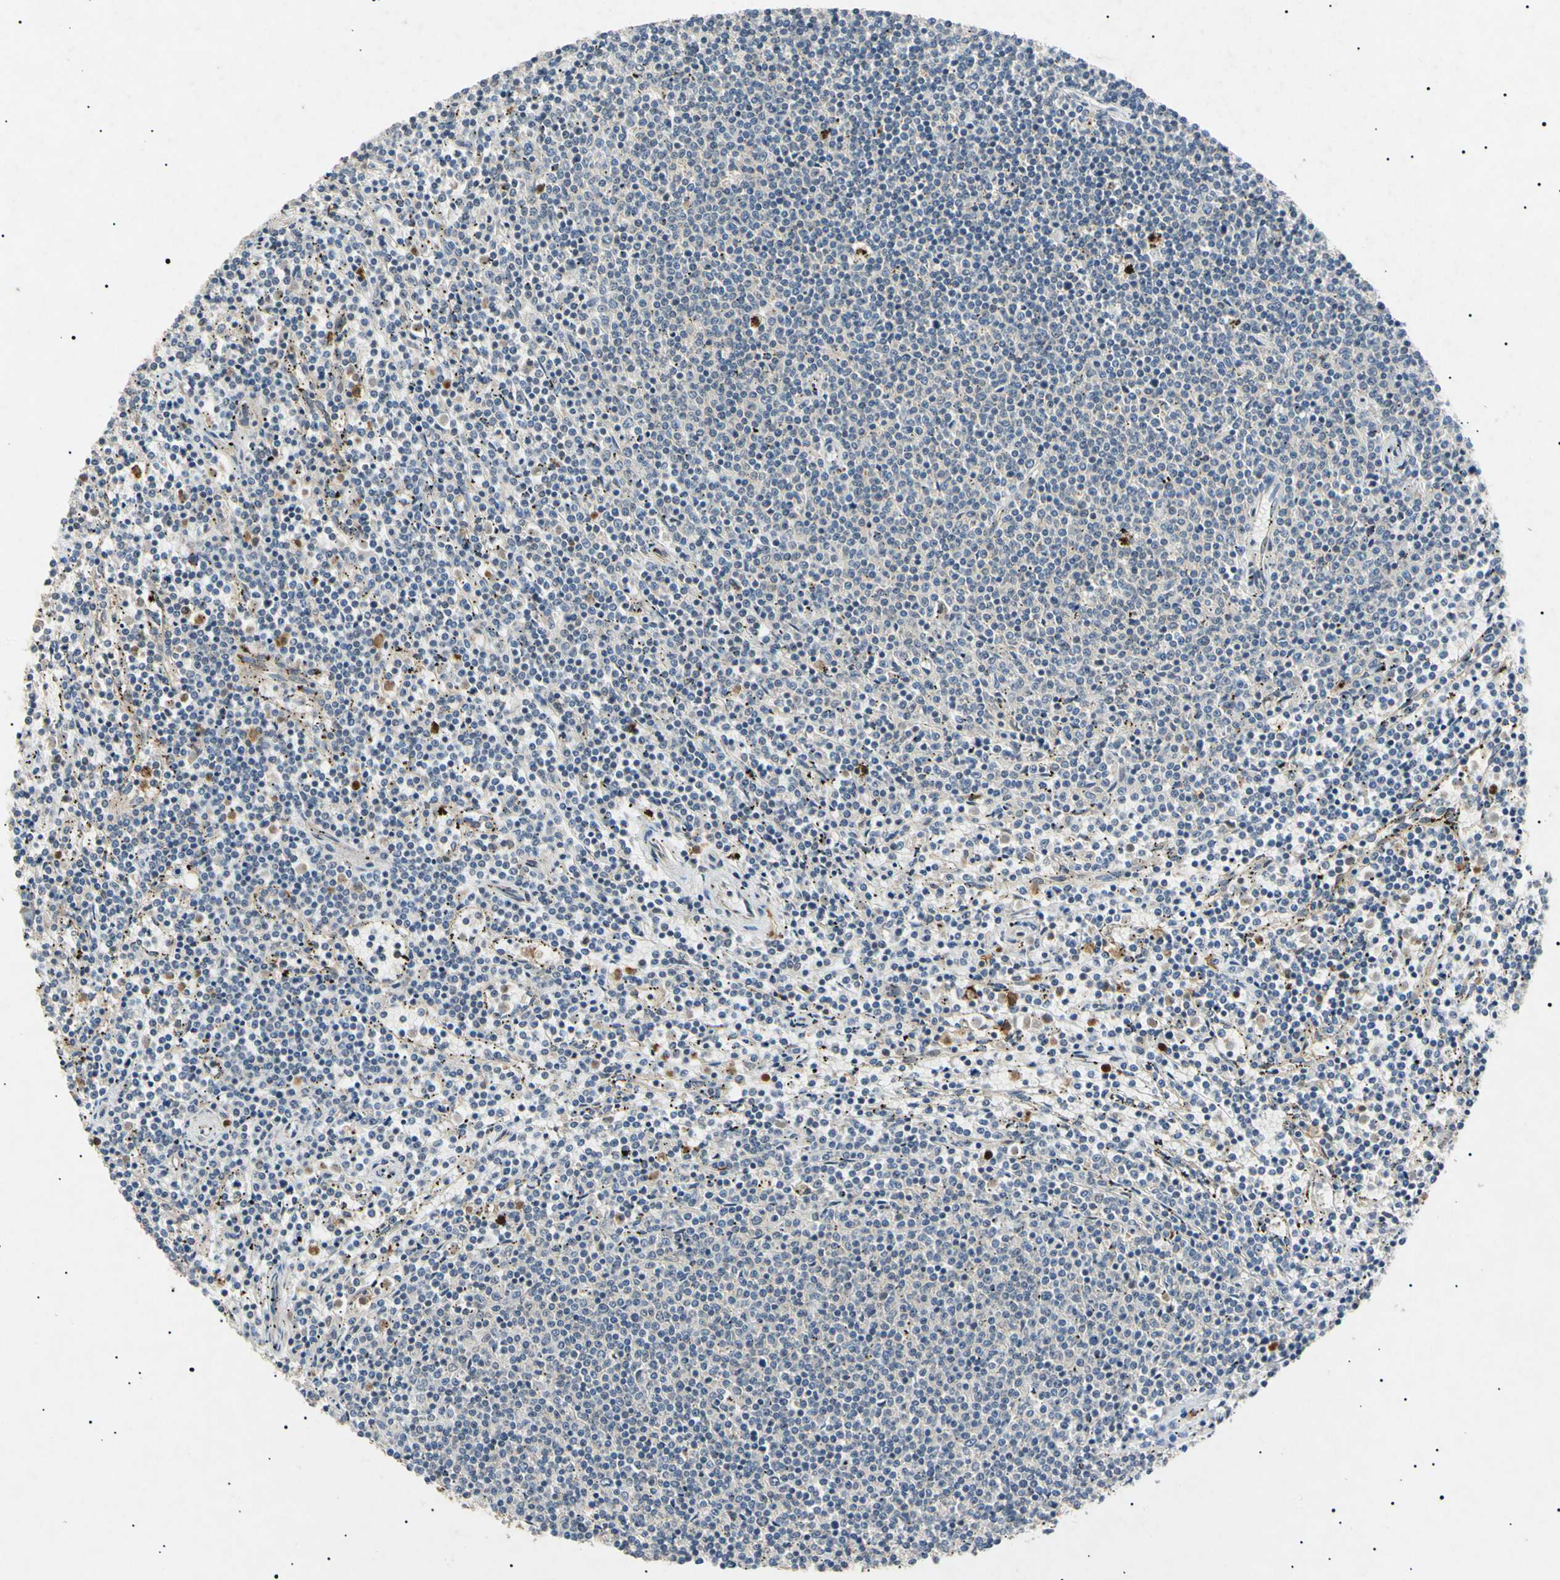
{"staining": {"intensity": "negative", "quantity": "none", "location": "none"}, "tissue": "lymphoma", "cell_type": "Tumor cells", "image_type": "cancer", "snomed": [{"axis": "morphology", "description": "Malignant lymphoma, non-Hodgkin's type, Low grade"}, {"axis": "topography", "description": "Spleen"}], "caption": "Immunohistochemistry (IHC) micrograph of human low-grade malignant lymphoma, non-Hodgkin's type stained for a protein (brown), which reveals no positivity in tumor cells.", "gene": "TUBB4A", "patient": {"sex": "female", "age": 50}}